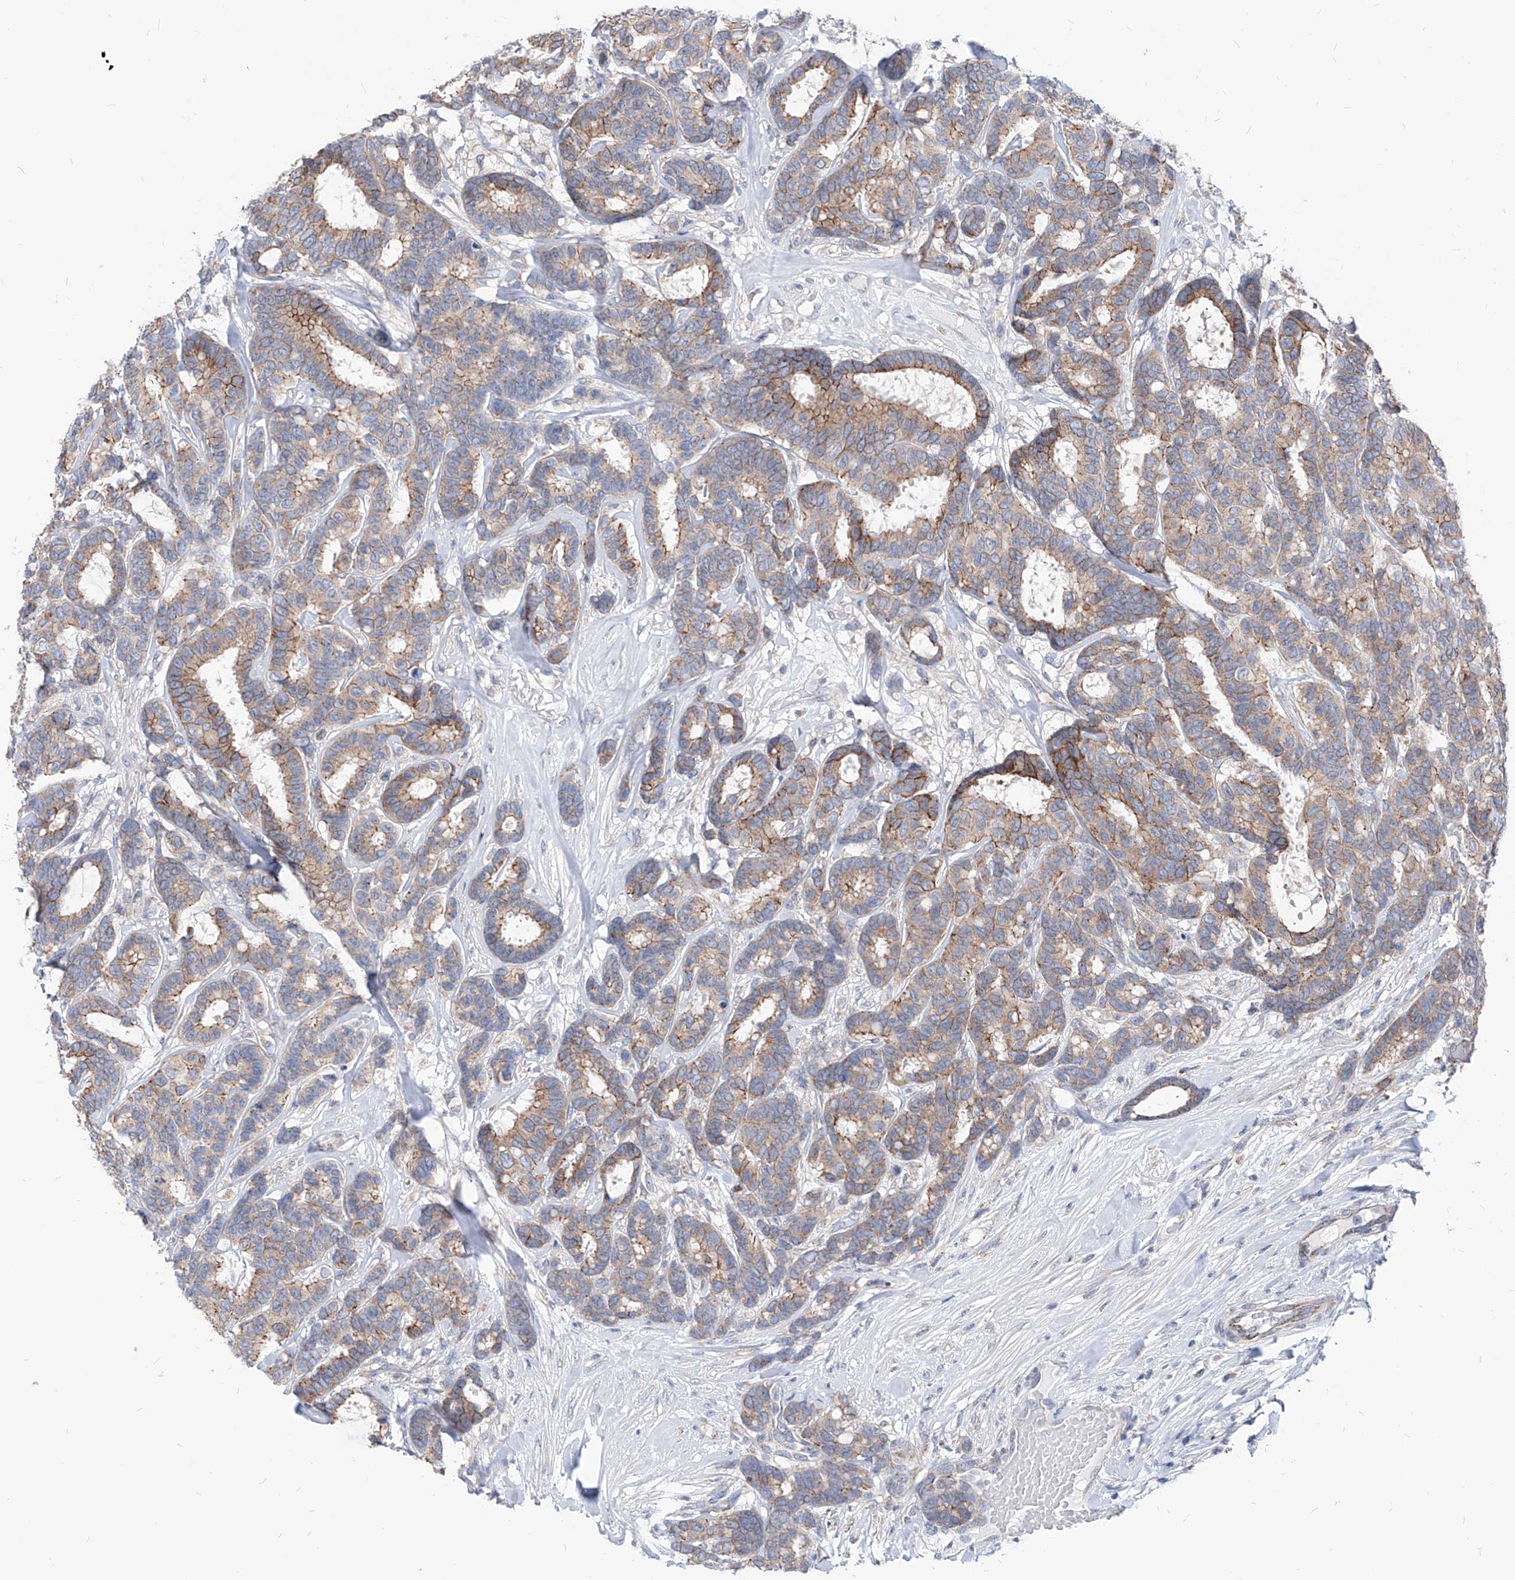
{"staining": {"intensity": "moderate", "quantity": ">75%", "location": "cytoplasmic/membranous"}, "tissue": "breast cancer", "cell_type": "Tumor cells", "image_type": "cancer", "snomed": [{"axis": "morphology", "description": "Duct carcinoma"}, {"axis": "topography", "description": "Breast"}], "caption": "Protein staining shows moderate cytoplasmic/membranous expression in approximately >75% of tumor cells in breast cancer.", "gene": "AGPS", "patient": {"sex": "female", "age": 87}}